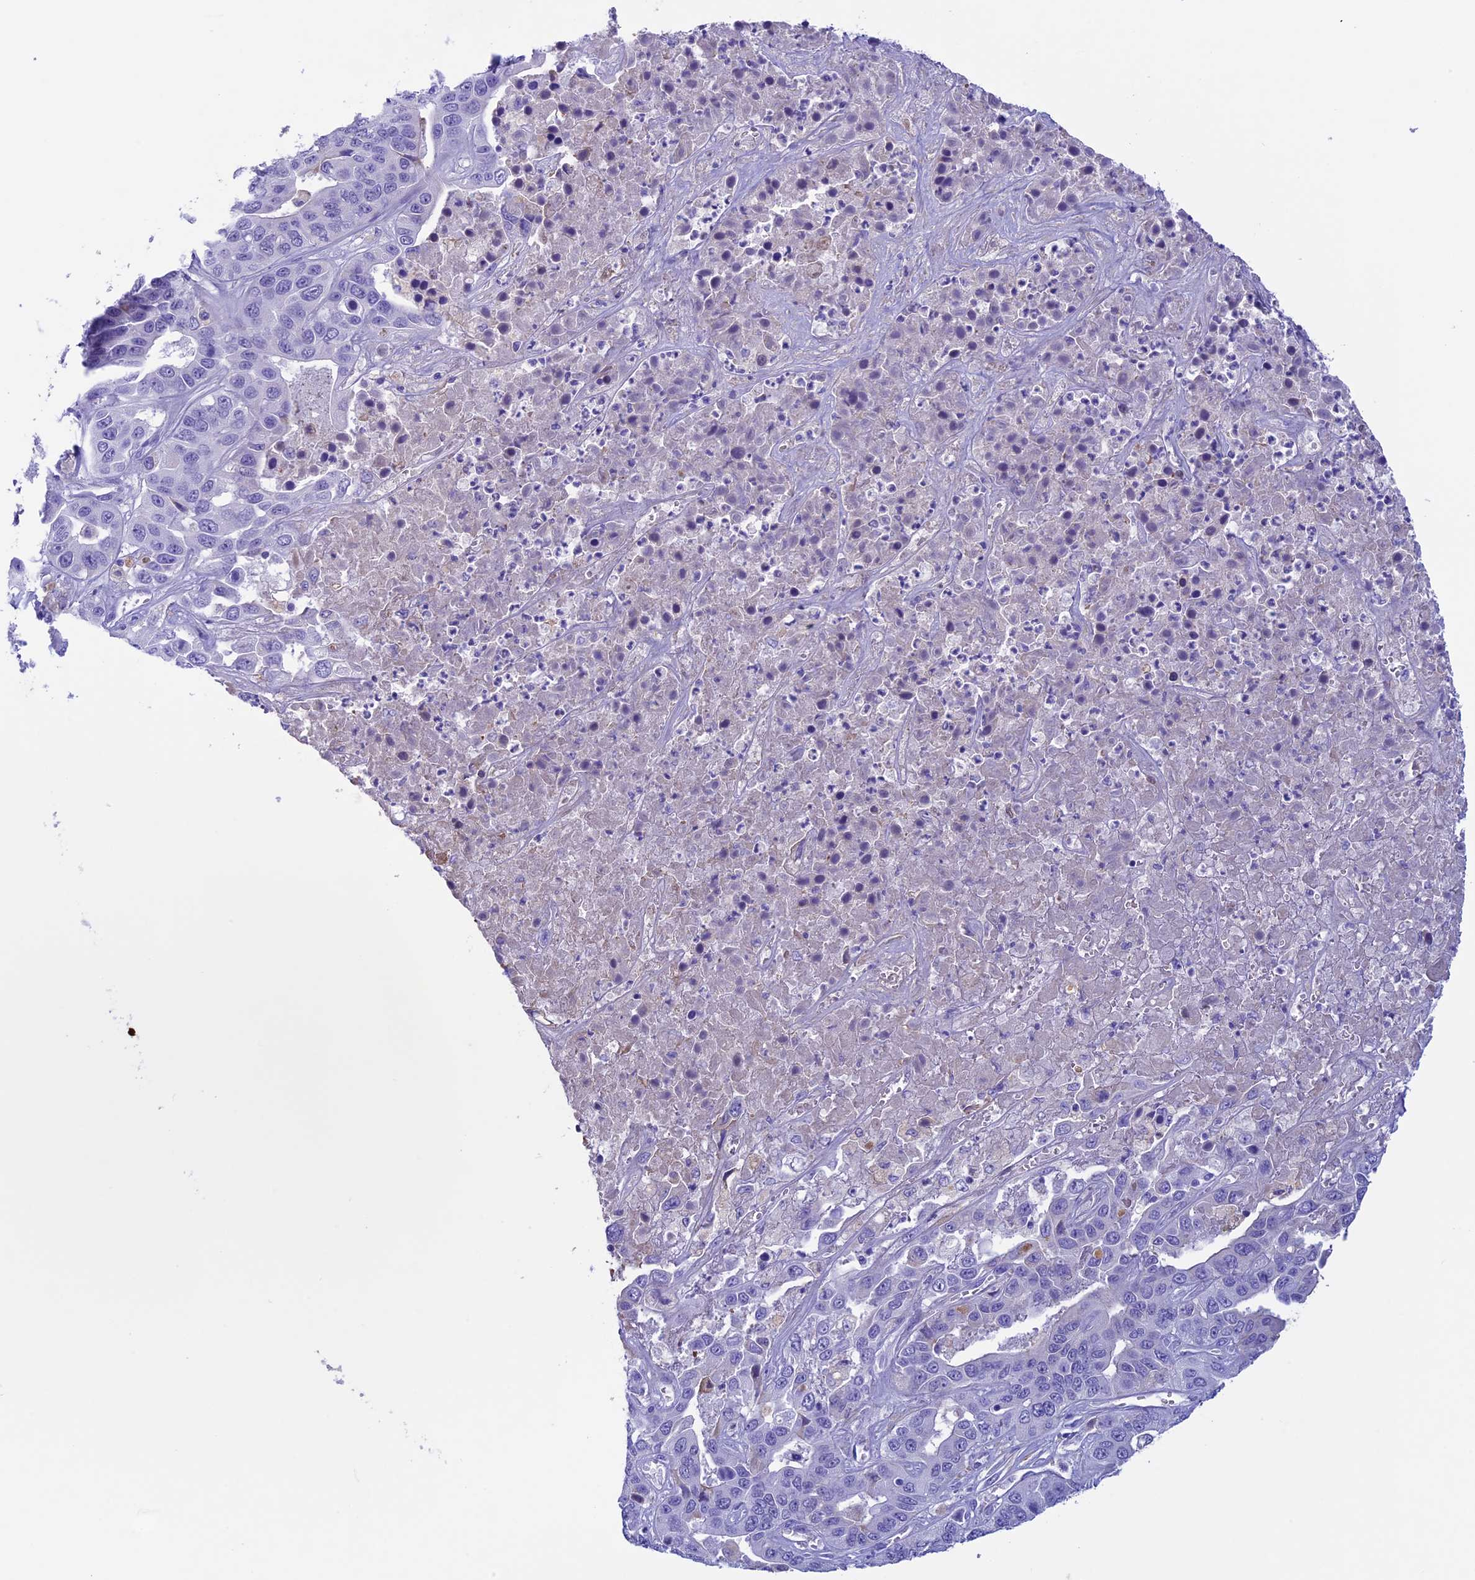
{"staining": {"intensity": "negative", "quantity": "none", "location": "none"}, "tissue": "liver cancer", "cell_type": "Tumor cells", "image_type": "cancer", "snomed": [{"axis": "morphology", "description": "Cholangiocarcinoma"}, {"axis": "topography", "description": "Liver"}], "caption": "High power microscopy micrograph of an immunohistochemistry photomicrograph of cholangiocarcinoma (liver), revealing no significant expression in tumor cells. (Immunohistochemistry, brightfield microscopy, high magnification).", "gene": "IGSF6", "patient": {"sex": "female", "age": 52}}